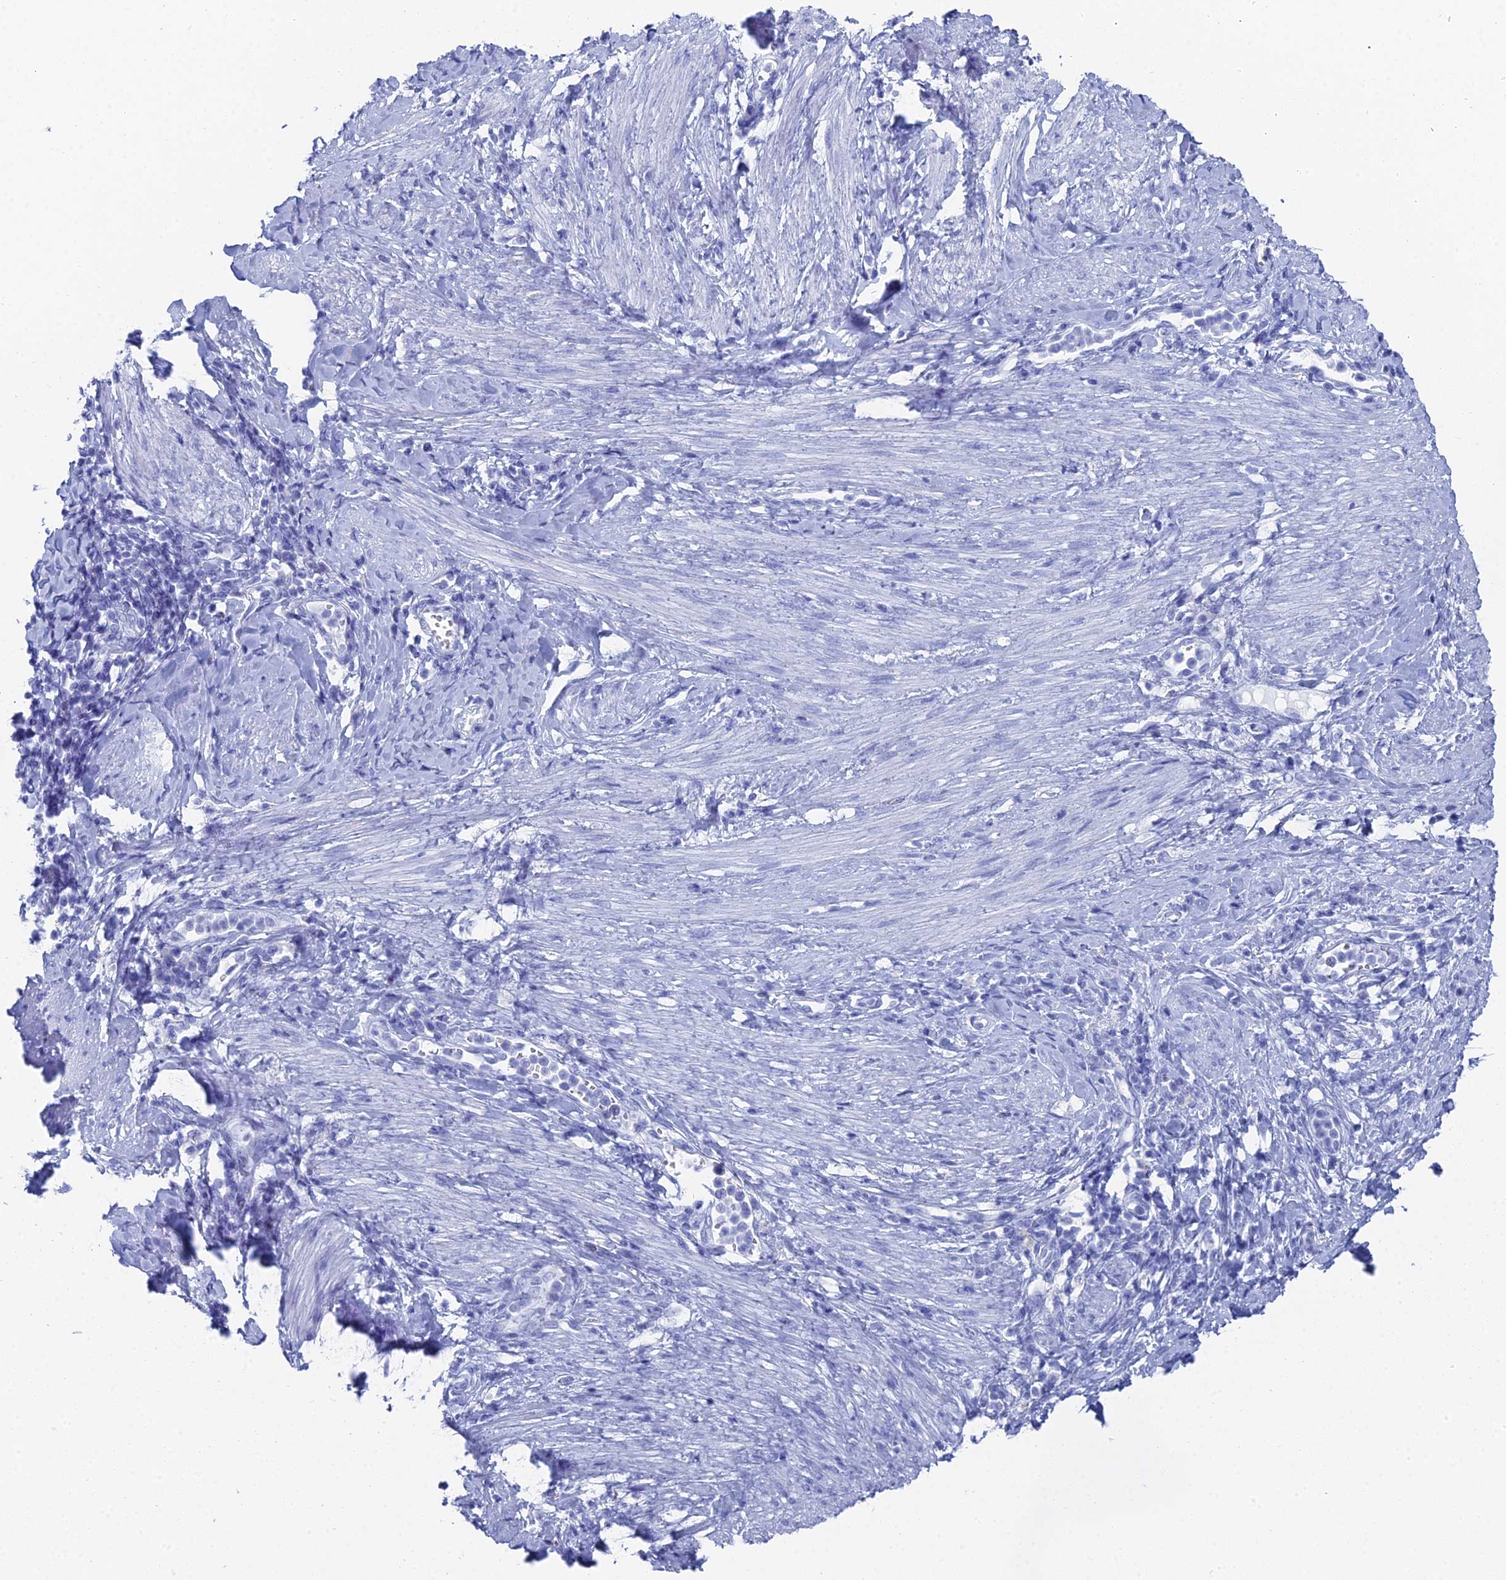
{"staining": {"intensity": "negative", "quantity": "none", "location": "none"}, "tissue": "cervical cancer", "cell_type": "Tumor cells", "image_type": "cancer", "snomed": [{"axis": "morphology", "description": "Squamous cell carcinoma, NOS"}, {"axis": "topography", "description": "Cervix"}], "caption": "This is an immunohistochemistry (IHC) histopathology image of cervical cancer (squamous cell carcinoma). There is no expression in tumor cells.", "gene": "ENPP3", "patient": {"sex": "female", "age": 52}}